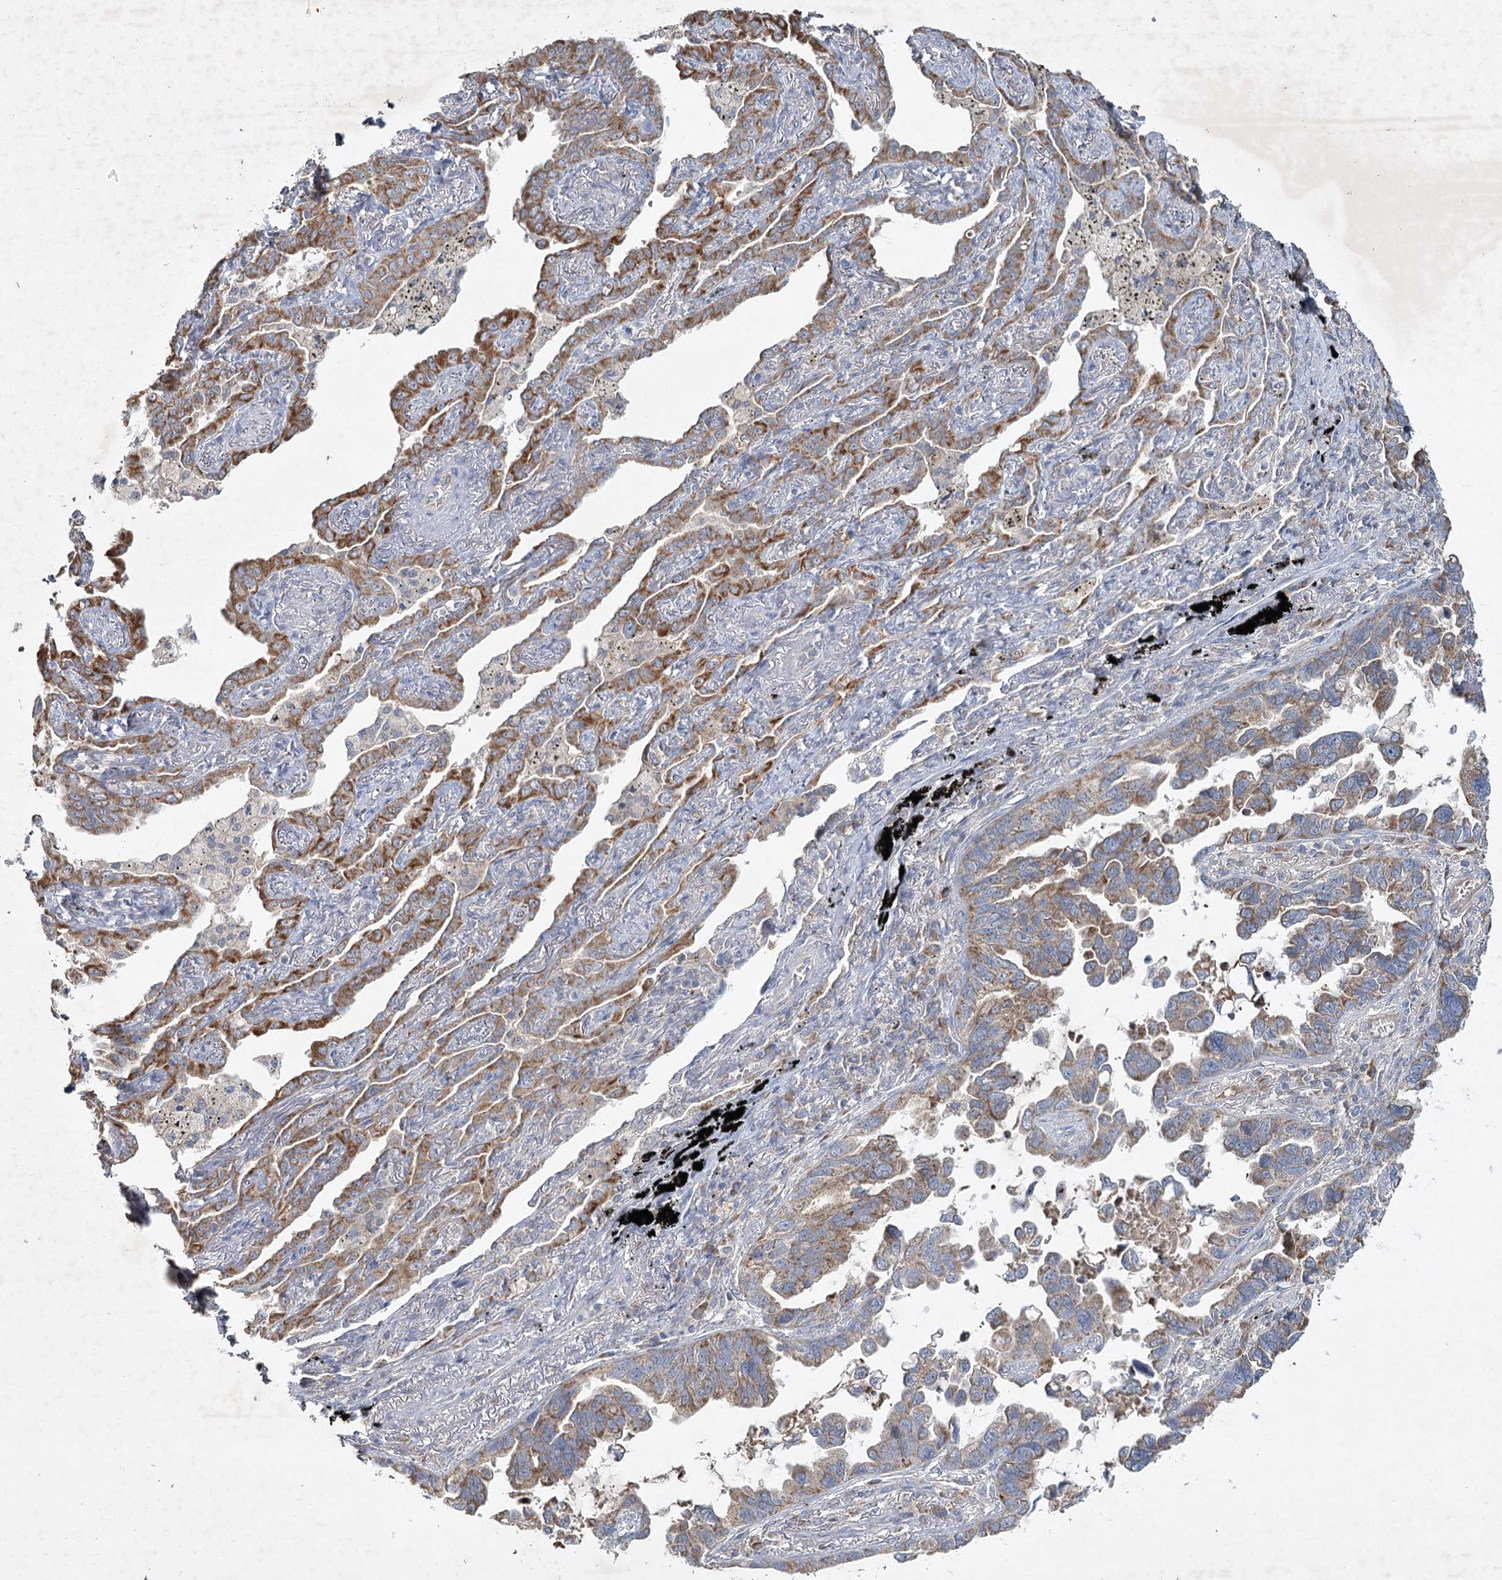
{"staining": {"intensity": "moderate", "quantity": ">75%", "location": "cytoplasmic/membranous"}, "tissue": "lung cancer", "cell_type": "Tumor cells", "image_type": "cancer", "snomed": [{"axis": "morphology", "description": "Adenocarcinoma, NOS"}, {"axis": "topography", "description": "Lung"}], "caption": "Lung cancer was stained to show a protein in brown. There is medium levels of moderate cytoplasmic/membranous expression in about >75% of tumor cells. (DAB = brown stain, brightfield microscopy at high magnification).", "gene": "MRPL44", "patient": {"sex": "male", "age": 67}}